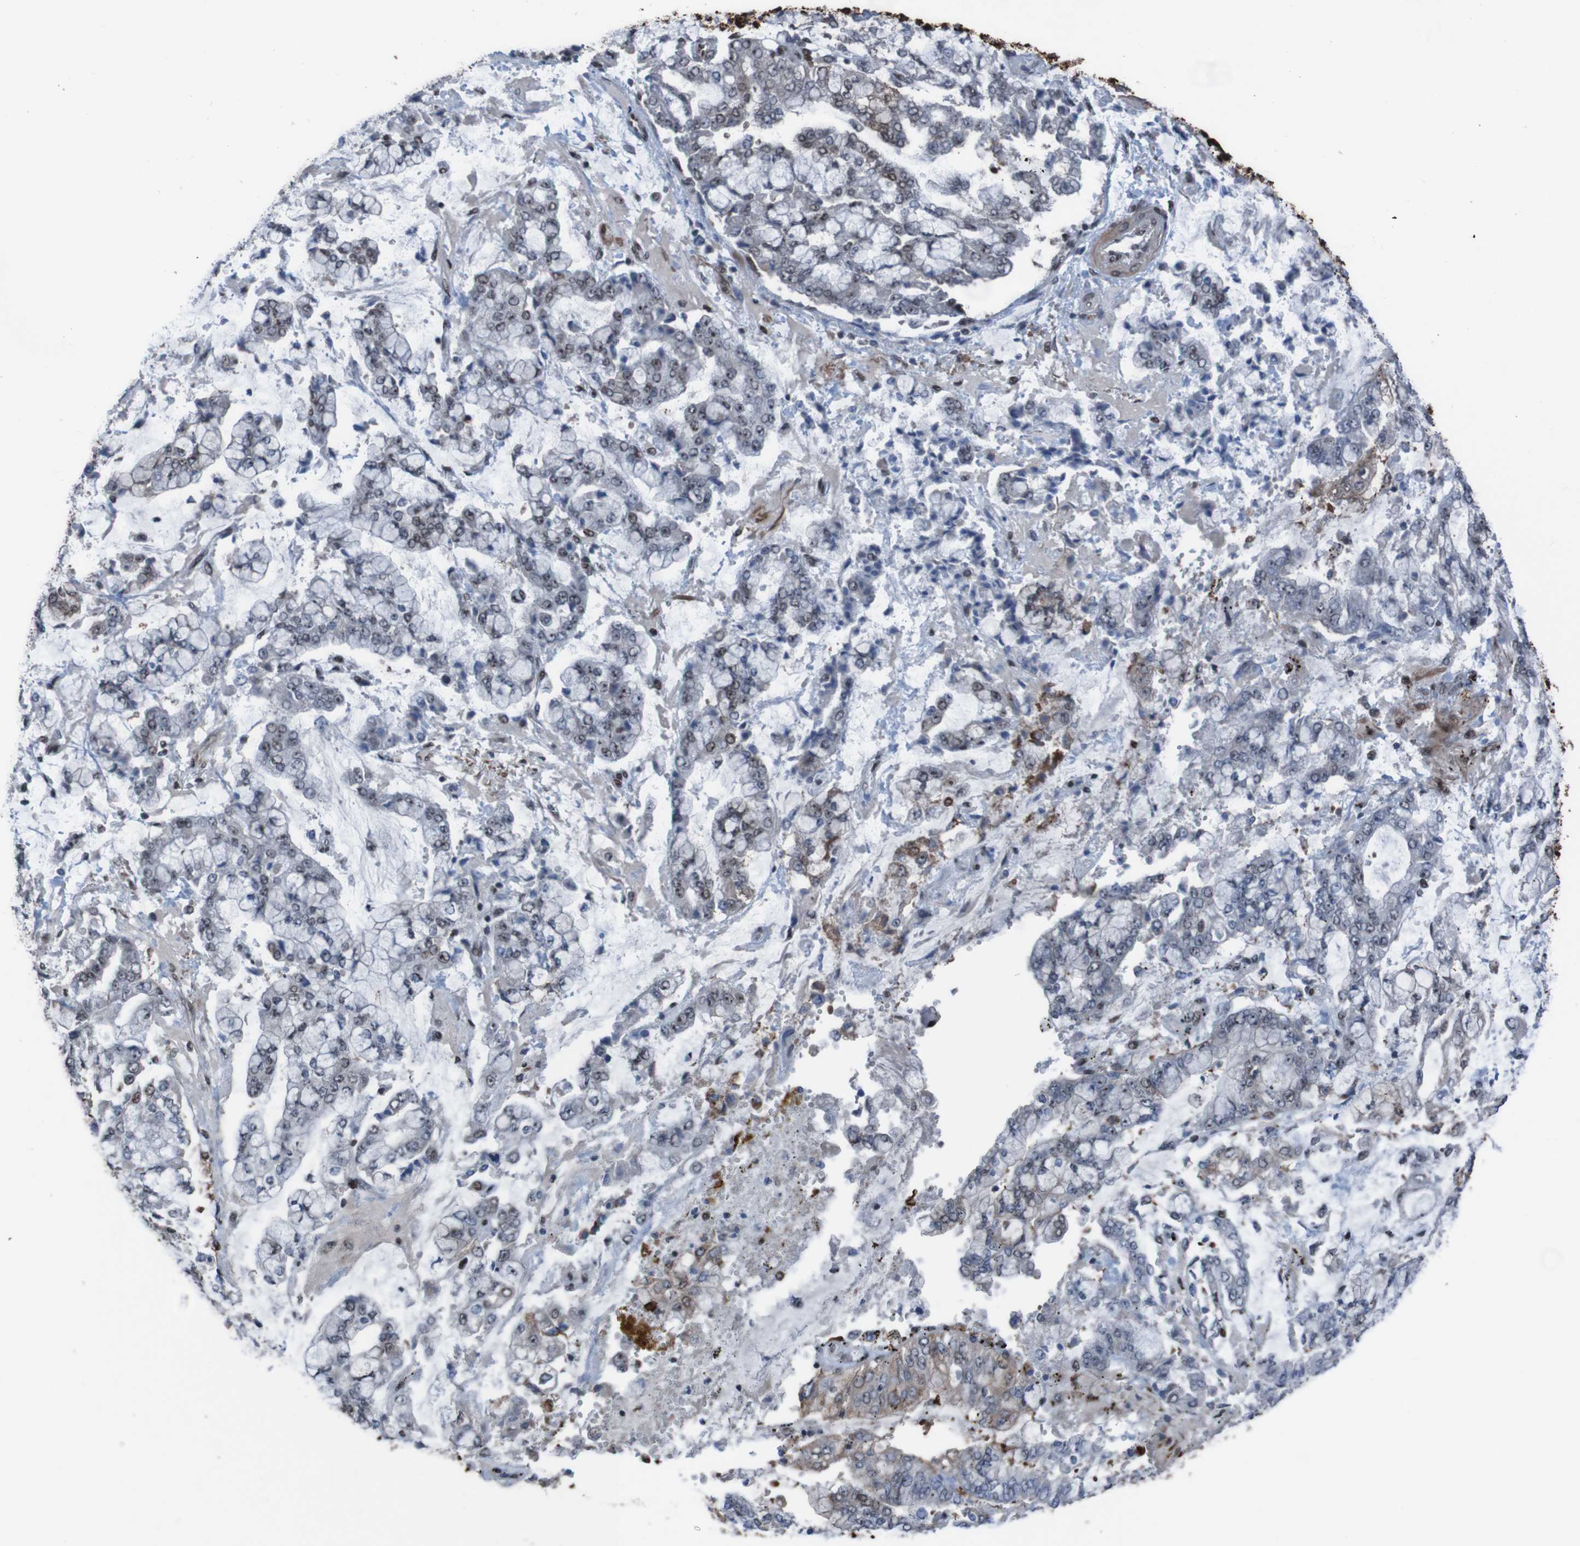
{"staining": {"intensity": "moderate", "quantity": "<25%", "location": "cytoplasmic/membranous,nuclear"}, "tissue": "stomach cancer", "cell_type": "Tumor cells", "image_type": "cancer", "snomed": [{"axis": "morphology", "description": "Adenocarcinoma, NOS"}, {"axis": "topography", "description": "Stomach"}], "caption": "Adenocarcinoma (stomach) stained with DAB immunohistochemistry displays low levels of moderate cytoplasmic/membranous and nuclear positivity in approximately <25% of tumor cells. (IHC, brightfield microscopy, high magnification).", "gene": "PHF2", "patient": {"sex": "male", "age": 76}}